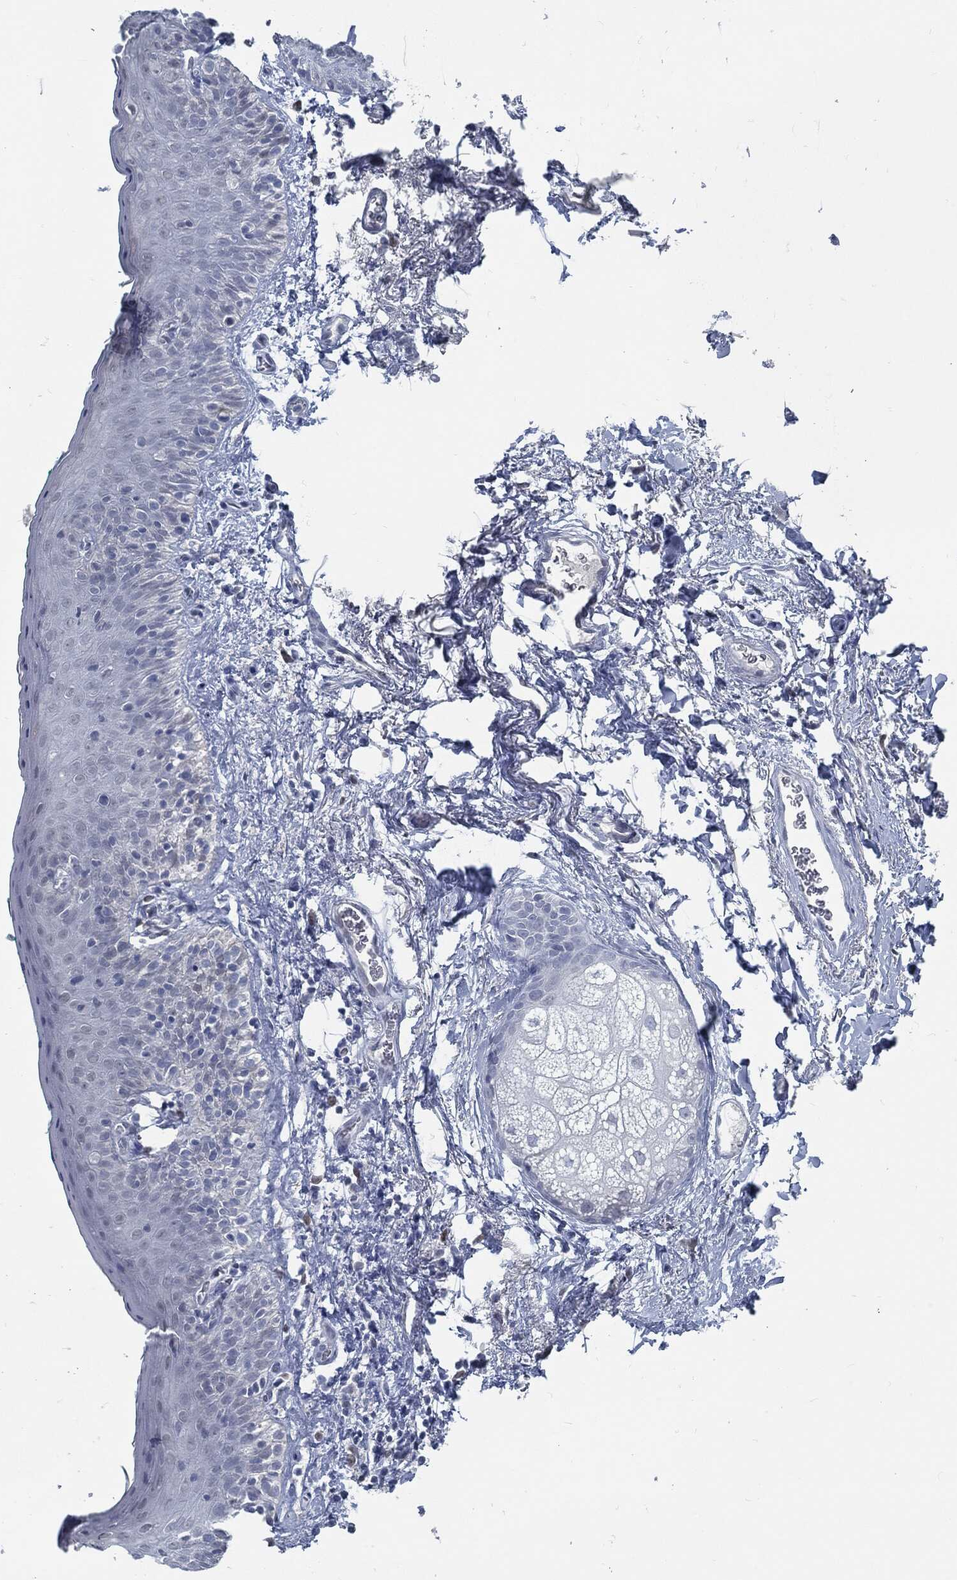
{"staining": {"intensity": "negative", "quantity": "none", "location": "none"}, "tissue": "vagina", "cell_type": "Squamous epithelial cells", "image_type": "normal", "snomed": [{"axis": "morphology", "description": "Normal tissue, NOS"}, {"axis": "topography", "description": "Vagina"}], "caption": "The immunohistochemistry (IHC) micrograph has no significant expression in squamous epithelial cells of vagina.", "gene": "PROM1", "patient": {"sex": "female", "age": 66}}